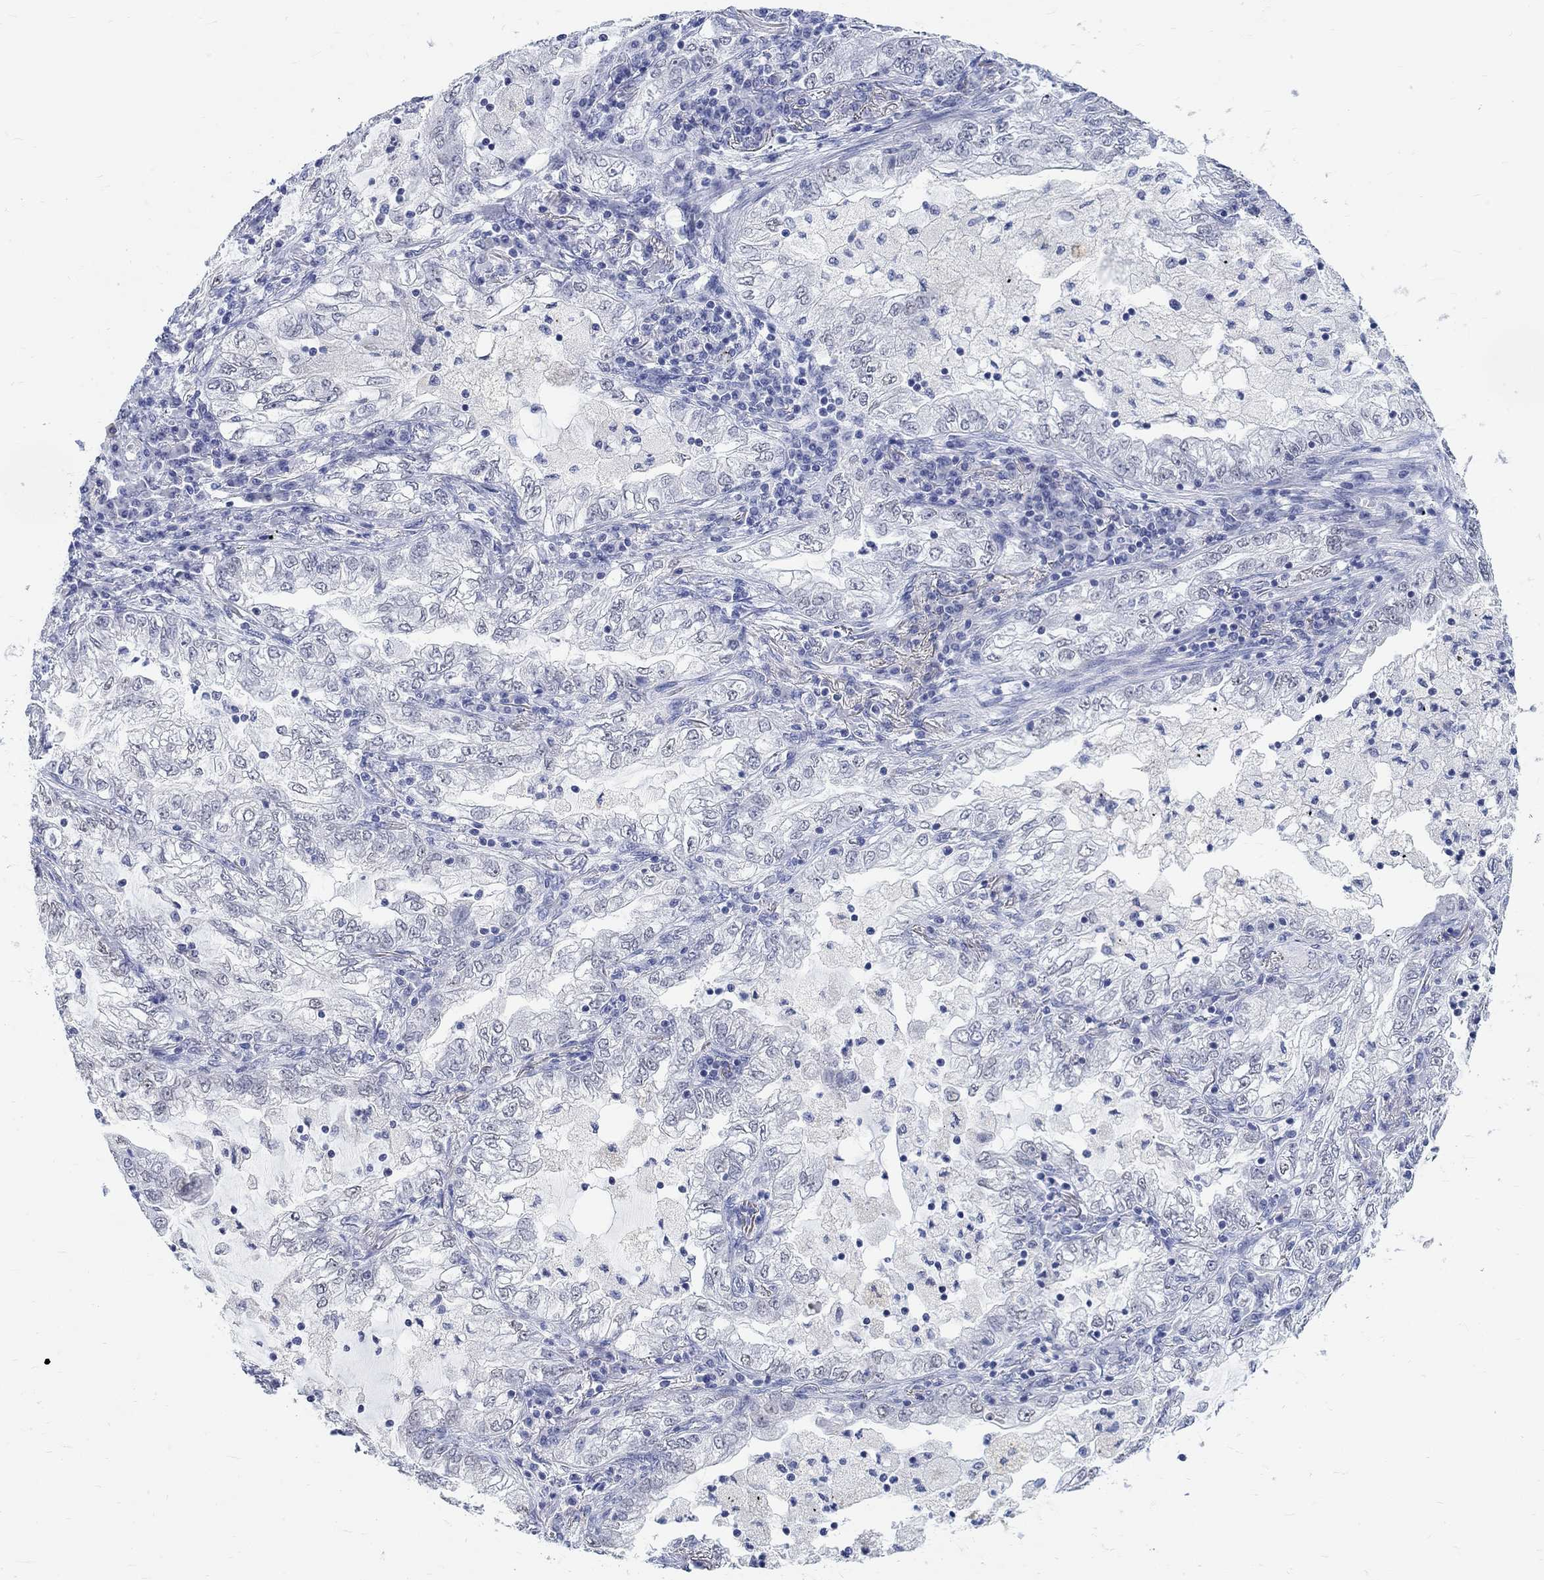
{"staining": {"intensity": "negative", "quantity": "none", "location": "none"}, "tissue": "lung cancer", "cell_type": "Tumor cells", "image_type": "cancer", "snomed": [{"axis": "morphology", "description": "Adenocarcinoma, NOS"}, {"axis": "topography", "description": "Lung"}], "caption": "High magnification brightfield microscopy of adenocarcinoma (lung) stained with DAB (brown) and counterstained with hematoxylin (blue): tumor cells show no significant staining. (Brightfield microscopy of DAB immunohistochemistry at high magnification).", "gene": "ANKS1B", "patient": {"sex": "female", "age": 73}}